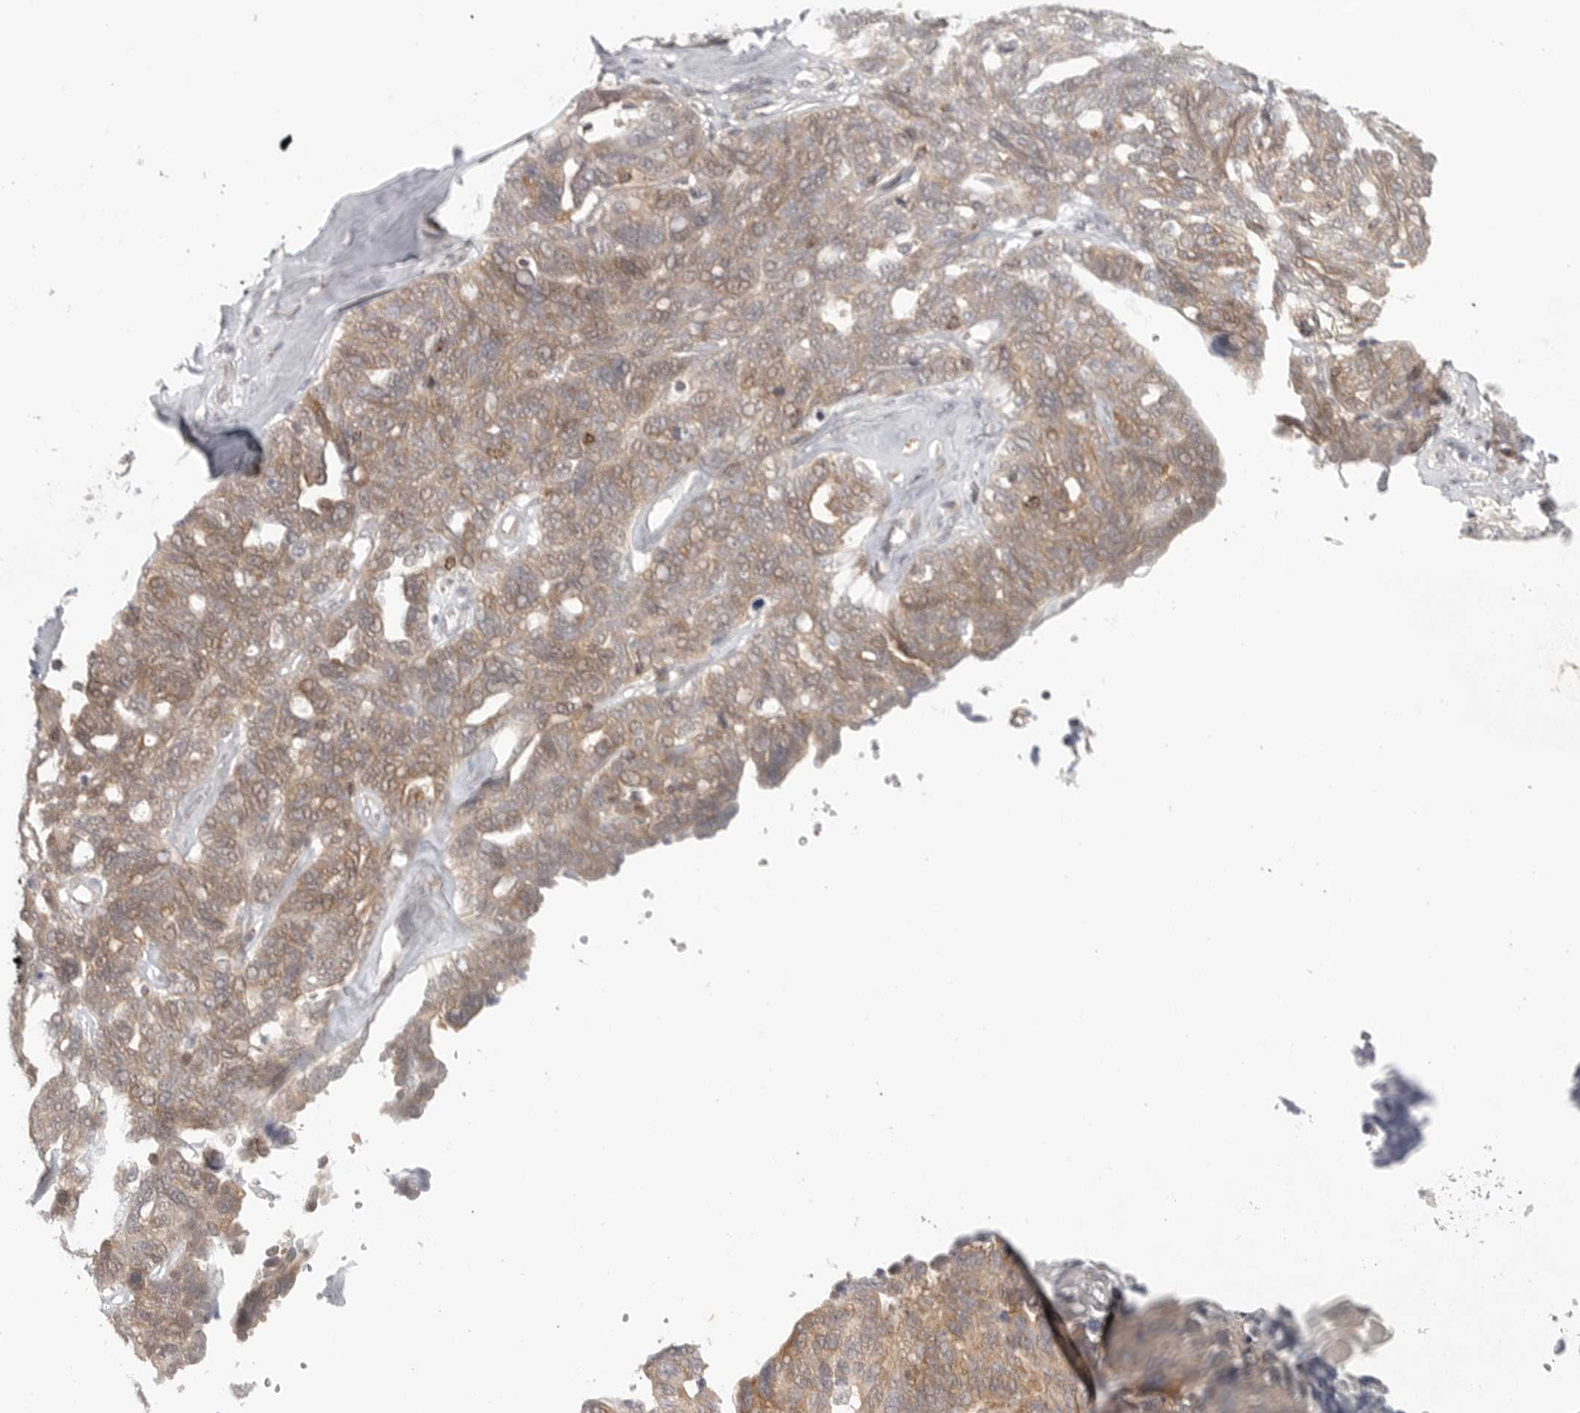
{"staining": {"intensity": "moderate", "quantity": "25%-75%", "location": "cytoplasmic/membranous"}, "tissue": "ovarian cancer", "cell_type": "Tumor cells", "image_type": "cancer", "snomed": [{"axis": "morphology", "description": "Cystadenocarcinoma, serous, NOS"}, {"axis": "topography", "description": "Ovary"}], "caption": "About 25%-75% of tumor cells in human ovarian cancer demonstrate moderate cytoplasmic/membranous protein positivity as visualized by brown immunohistochemical staining.", "gene": "HDAC6", "patient": {"sex": "female", "age": 79}}